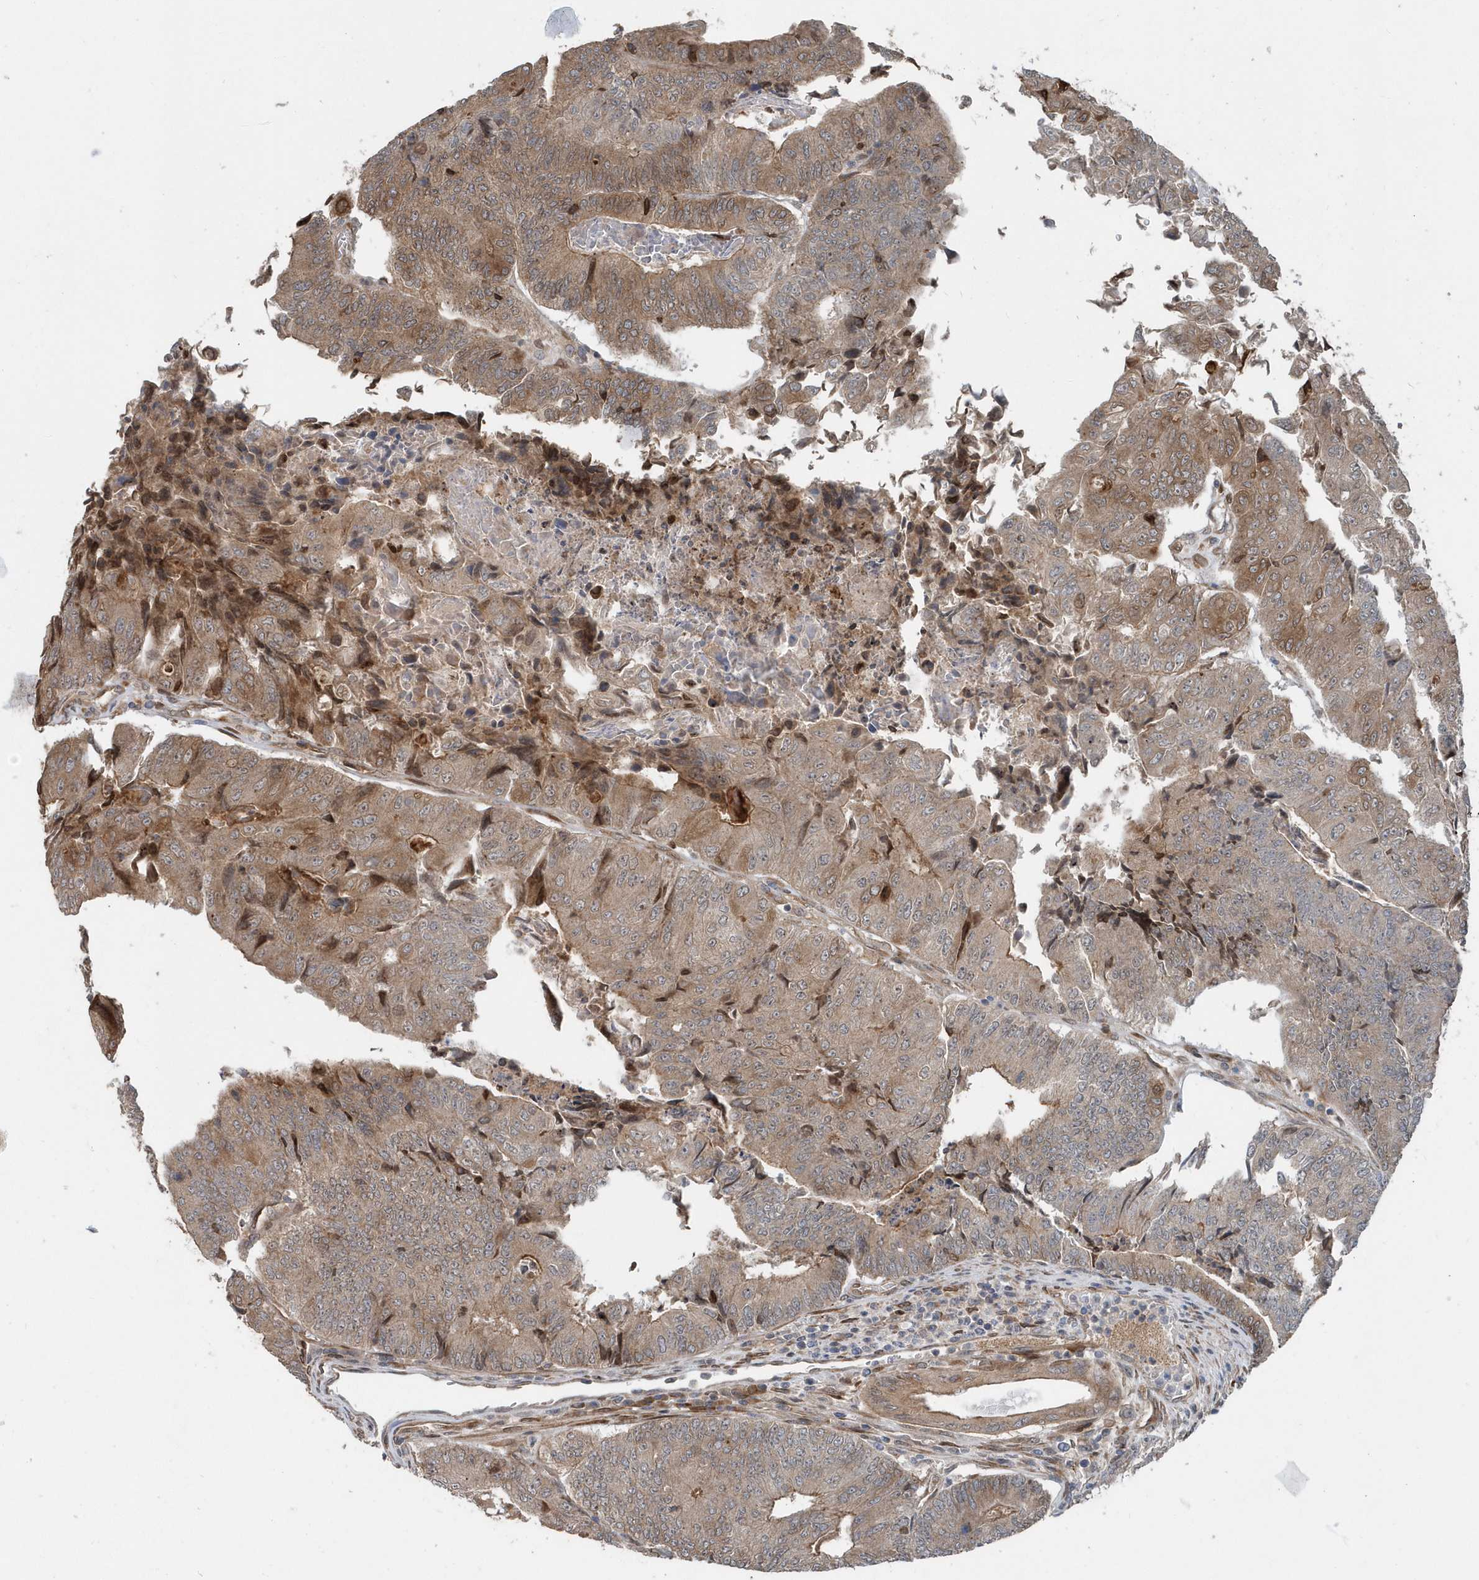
{"staining": {"intensity": "moderate", "quantity": "<25%", "location": "cytoplasmic/membranous"}, "tissue": "colorectal cancer", "cell_type": "Tumor cells", "image_type": "cancer", "snomed": [{"axis": "morphology", "description": "Adenocarcinoma, NOS"}, {"axis": "topography", "description": "Colon"}], "caption": "Immunohistochemical staining of adenocarcinoma (colorectal) displays low levels of moderate cytoplasmic/membranous expression in approximately <25% of tumor cells.", "gene": "MCC", "patient": {"sex": "female", "age": 67}}